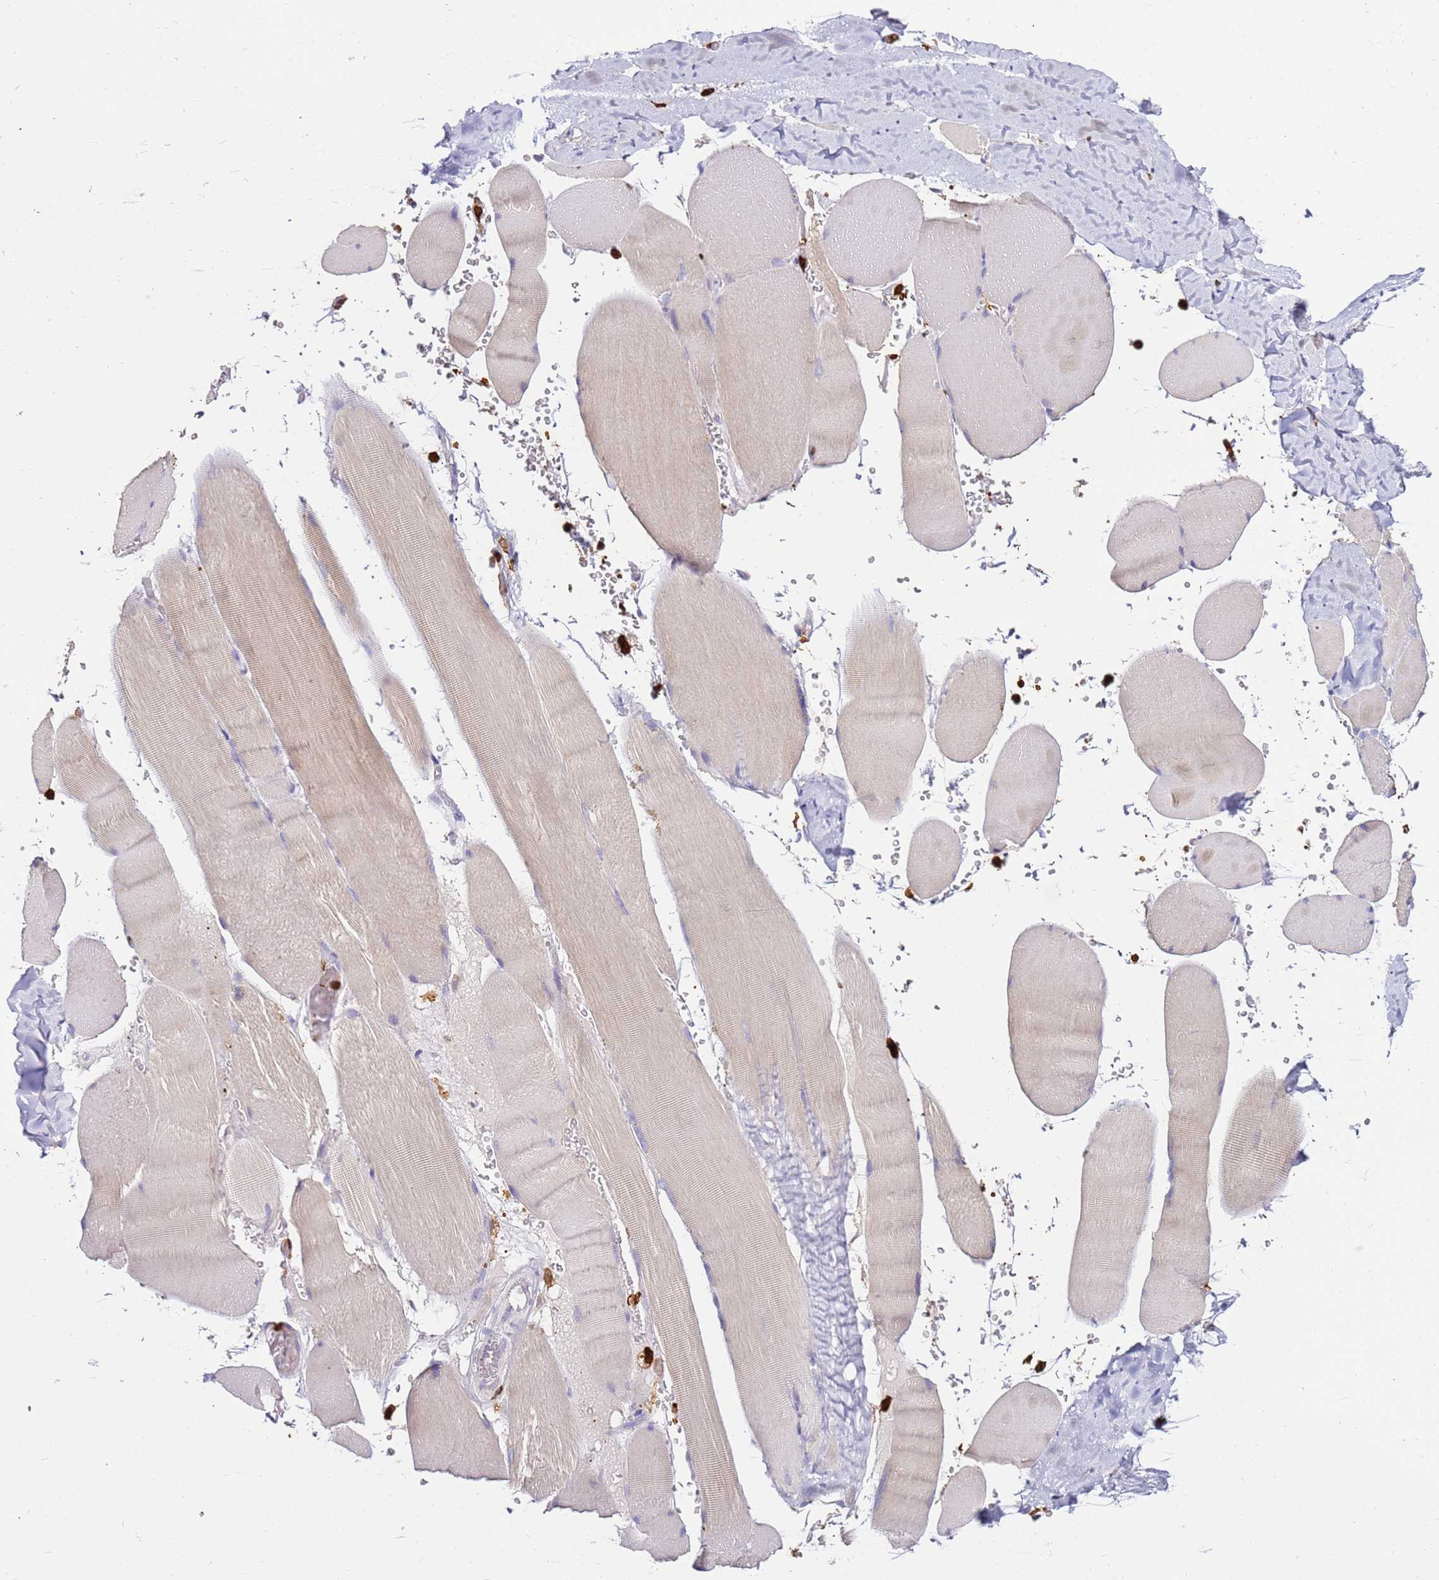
{"staining": {"intensity": "weak", "quantity": "<25%", "location": "cytoplasmic/membranous"}, "tissue": "skeletal muscle", "cell_type": "Myocytes", "image_type": "normal", "snomed": [{"axis": "morphology", "description": "Normal tissue, NOS"}, {"axis": "topography", "description": "Skeletal muscle"}, {"axis": "topography", "description": "Head-Neck"}], "caption": "The photomicrograph shows no staining of myocytes in unremarkable skeletal muscle.", "gene": "CORO1A", "patient": {"sex": "male", "age": 66}}